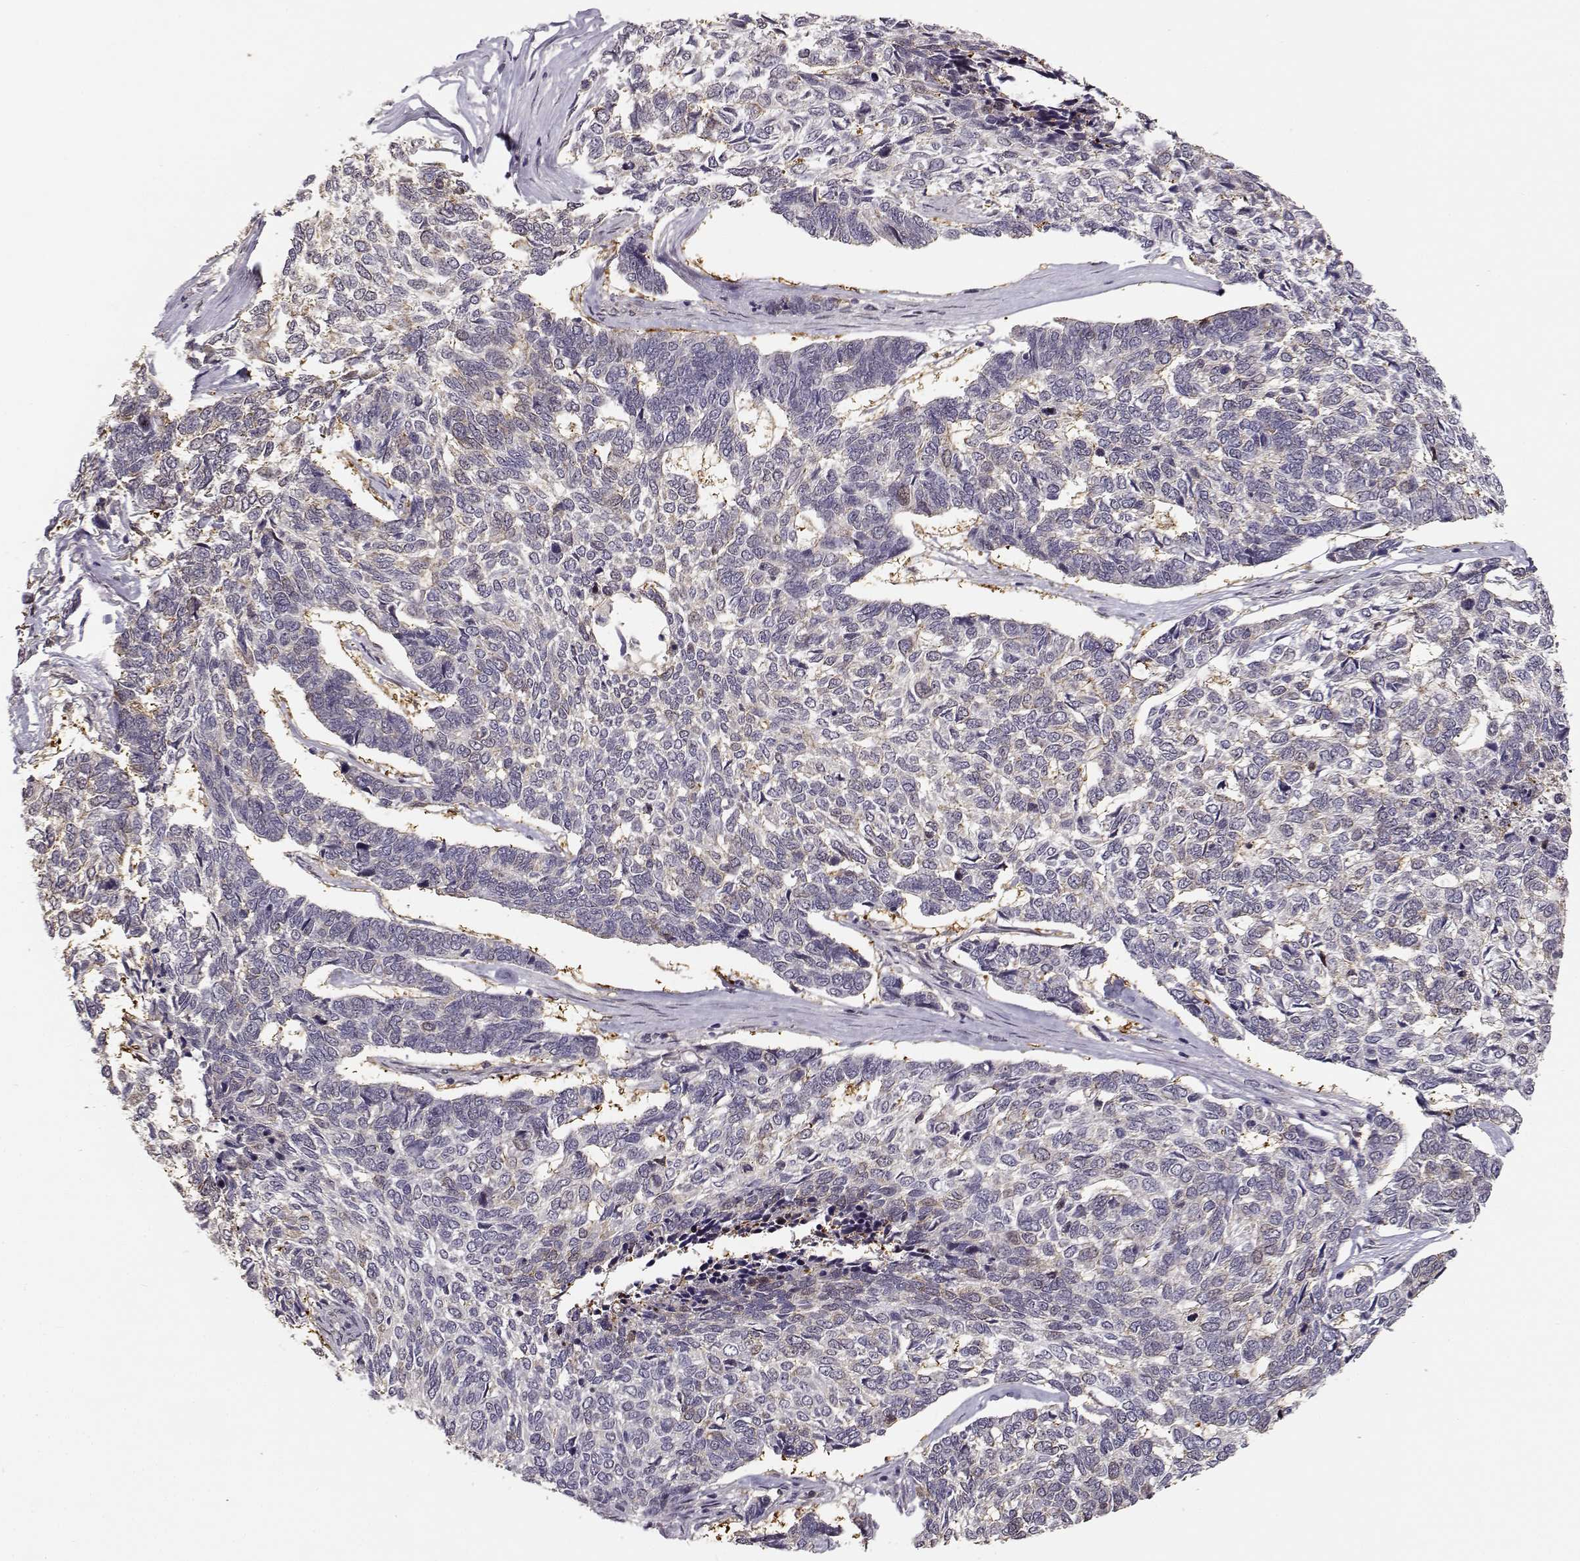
{"staining": {"intensity": "weak", "quantity": "<25%", "location": "cytoplasmic/membranous"}, "tissue": "skin cancer", "cell_type": "Tumor cells", "image_type": "cancer", "snomed": [{"axis": "morphology", "description": "Basal cell carcinoma"}, {"axis": "topography", "description": "Skin"}], "caption": "Immunohistochemistry (IHC) of skin cancer shows no positivity in tumor cells. (DAB (3,3'-diaminobenzidine) IHC visualized using brightfield microscopy, high magnification).", "gene": "RGS9BP", "patient": {"sex": "female", "age": 65}}